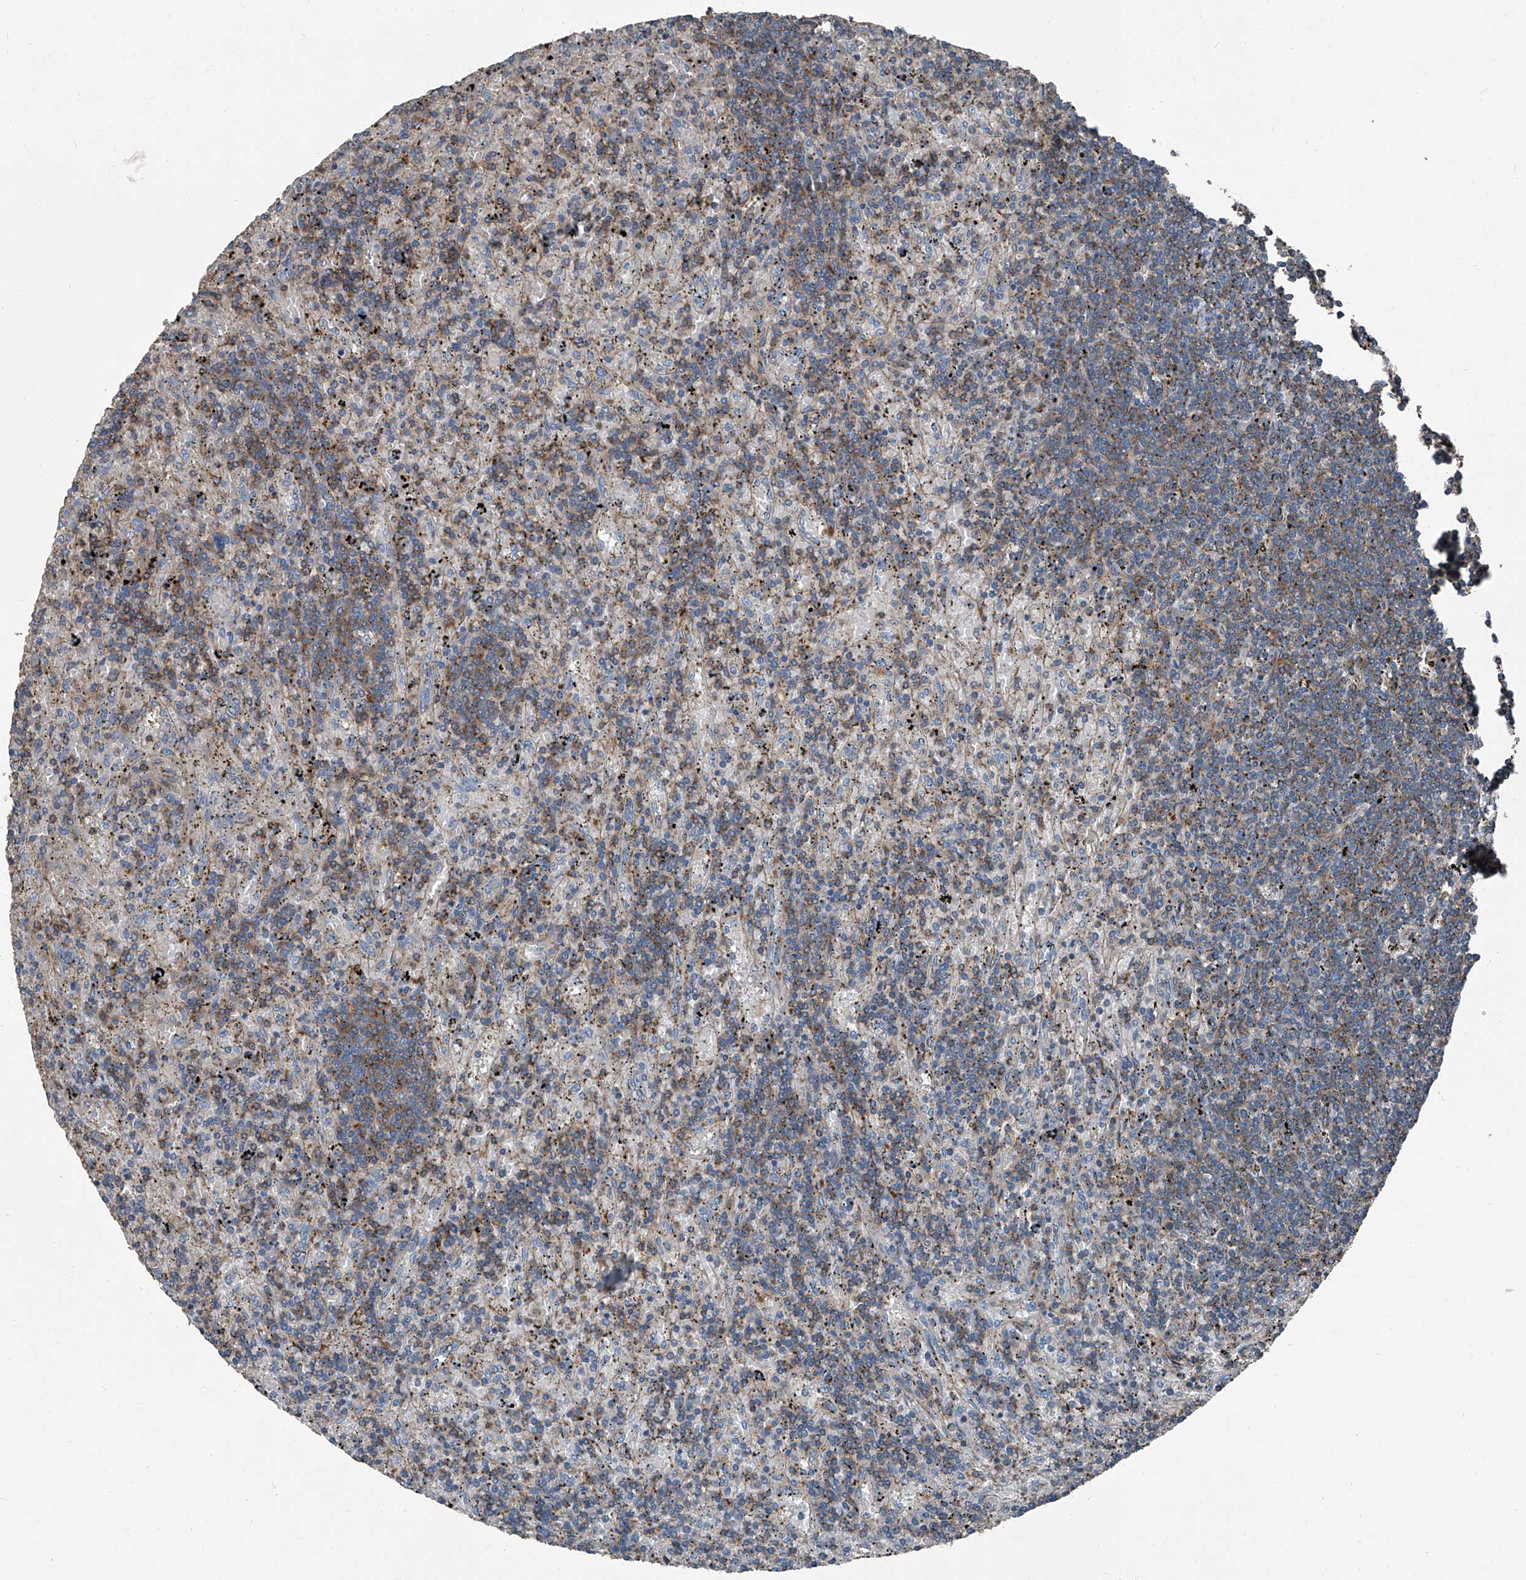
{"staining": {"intensity": "moderate", "quantity": "25%-75%", "location": "cytoplasmic/membranous"}, "tissue": "lymphoma", "cell_type": "Tumor cells", "image_type": "cancer", "snomed": [{"axis": "morphology", "description": "Malignant lymphoma, non-Hodgkin's type, Low grade"}, {"axis": "topography", "description": "Spleen"}], "caption": "Immunohistochemistry (IHC) of human low-grade malignant lymphoma, non-Hodgkin's type reveals medium levels of moderate cytoplasmic/membranous expression in about 25%-75% of tumor cells. The staining was performed using DAB, with brown indicating positive protein expression. Nuclei are stained blue with hematoxylin.", "gene": "SEPTIN7", "patient": {"sex": "male", "age": 76}}